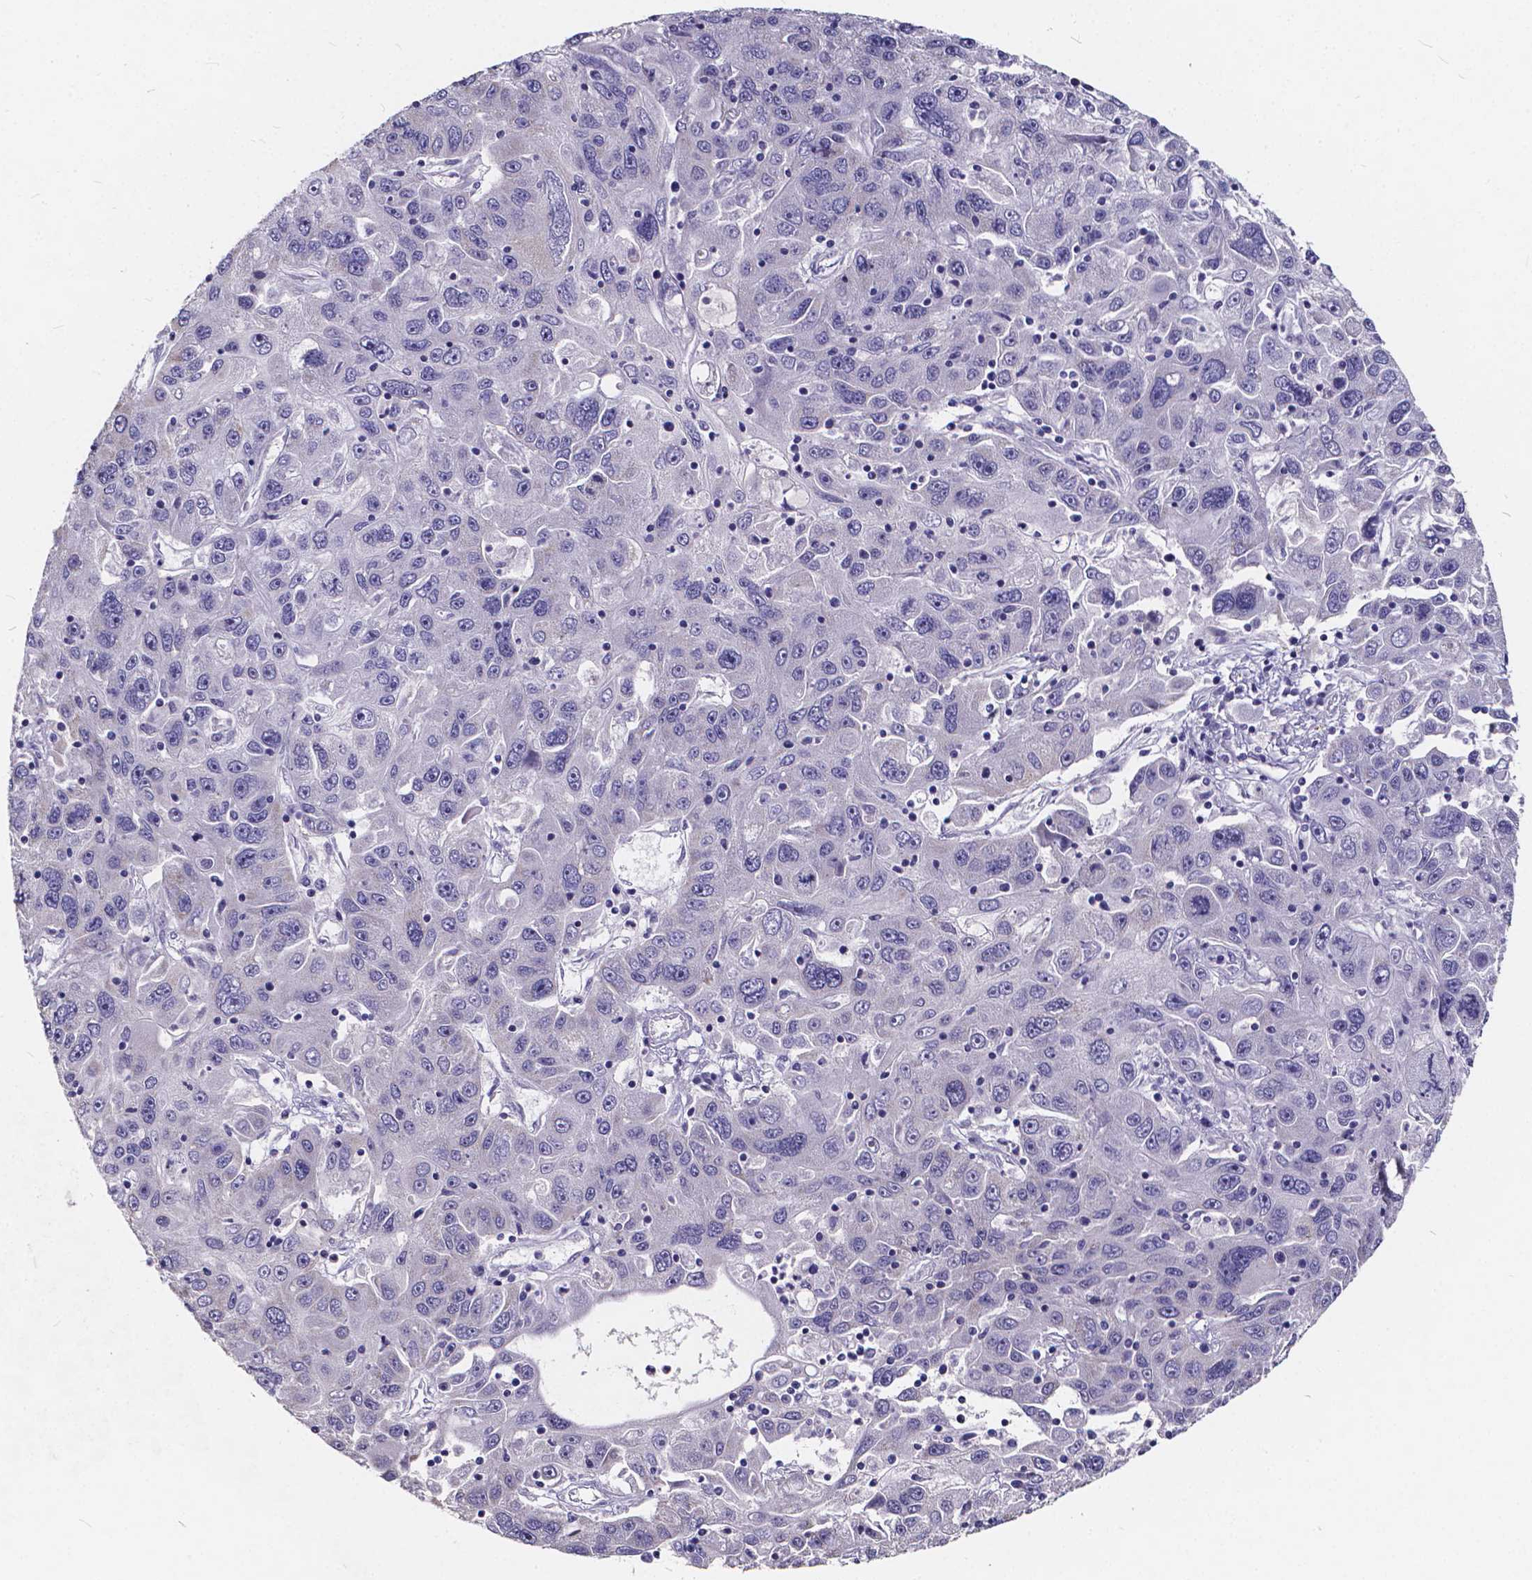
{"staining": {"intensity": "negative", "quantity": "none", "location": "none"}, "tissue": "stomach cancer", "cell_type": "Tumor cells", "image_type": "cancer", "snomed": [{"axis": "morphology", "description": "Adenocarcinoma, NOS"}, {"axis": "topography", "description": "Stomach"}], "caption": "Stomach cancer stained for a protein using immunohistochemistry (IHC) displays no staining tumor cells.", "gene": "SPEF2", "patient": {"sex": "male", "age": 56}}